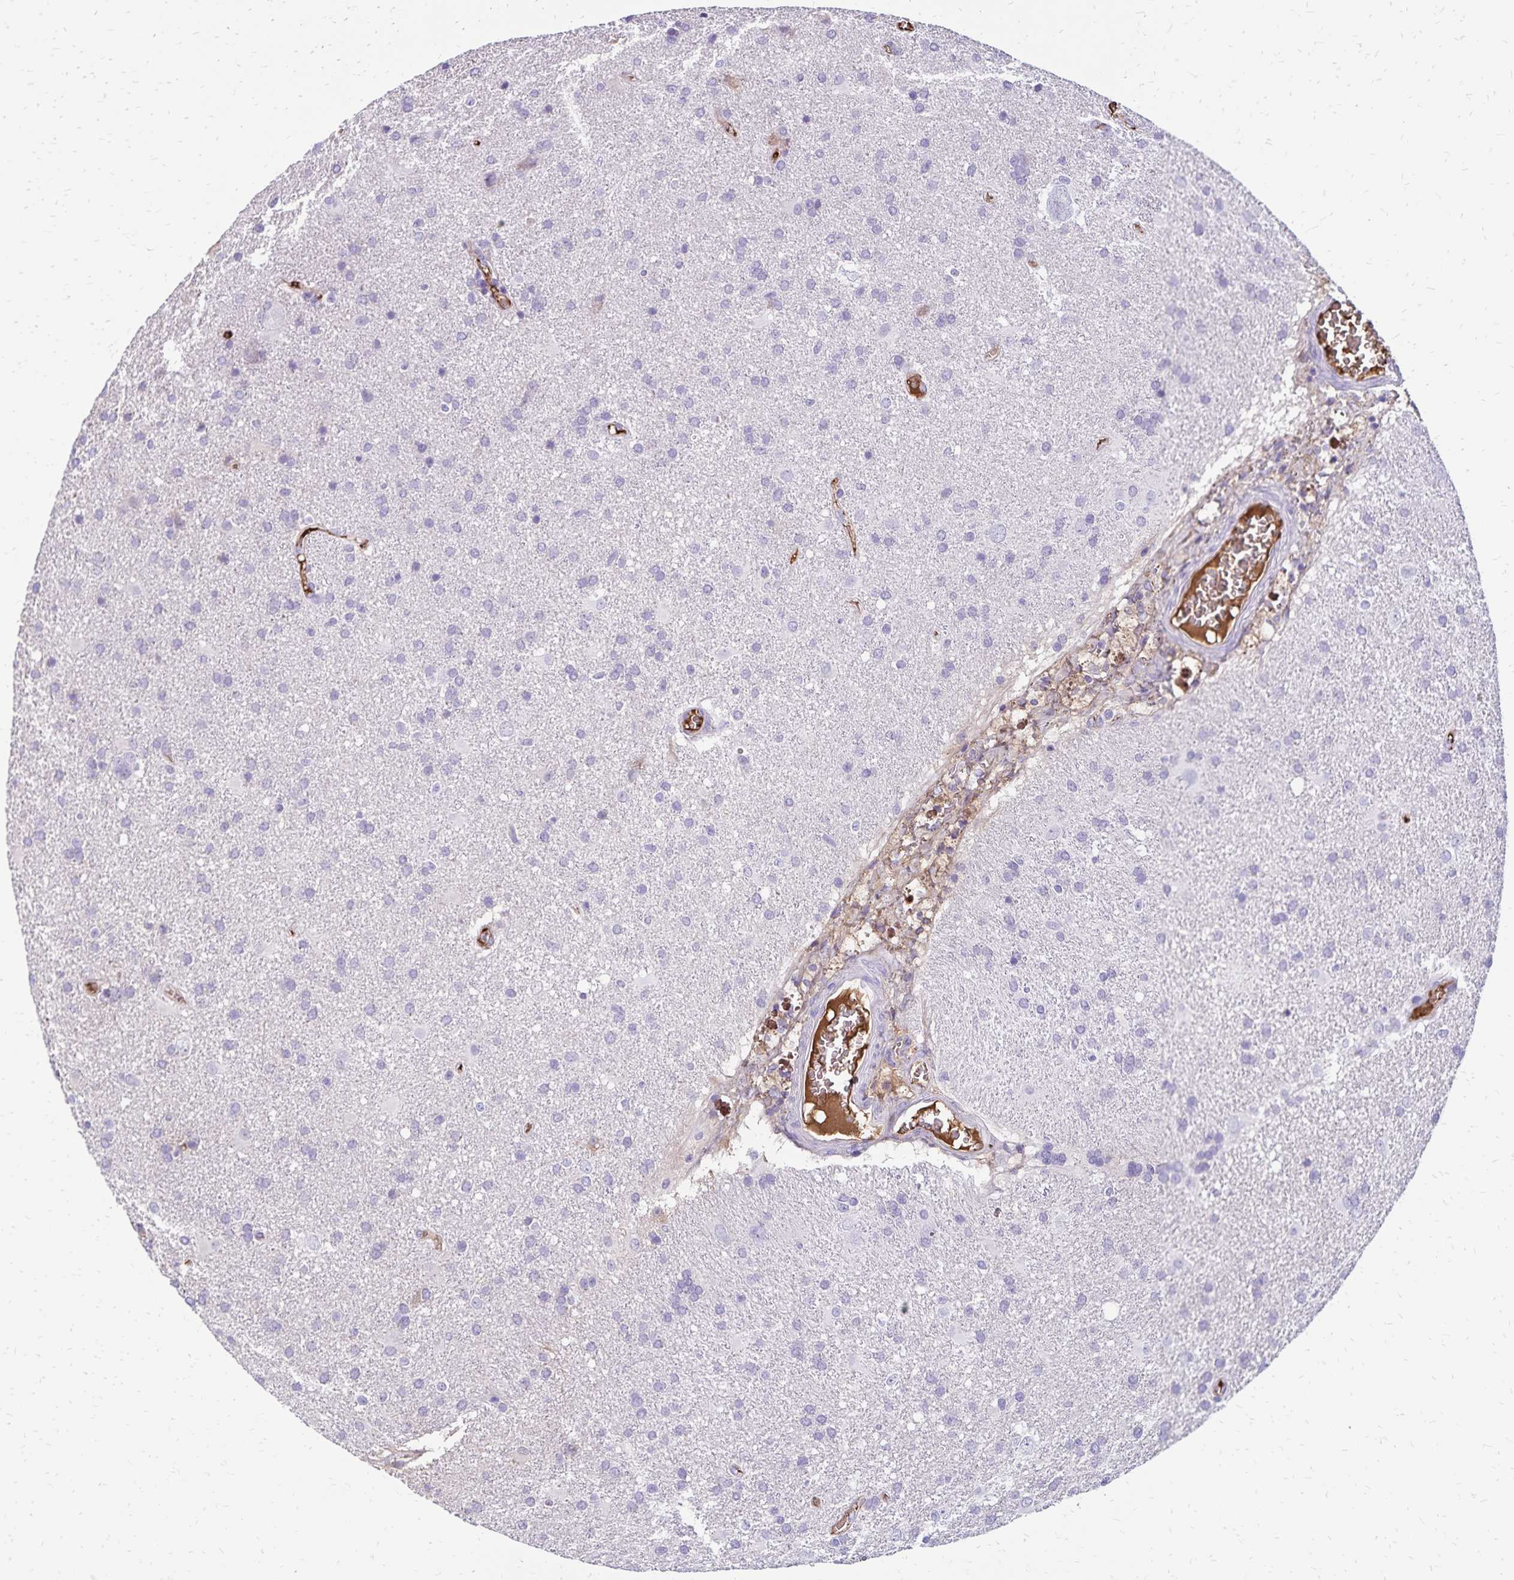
{"staining": {"intensity": "negative", "quantity": "none", "location": "none"}, "tissue": "glioma", "cell_type": "Tumor cells", "image_type": "cancer", "snomed": [{"axis": "morphology", "description": "Glioma, malignant, Low grade"}, {"axis": "topography", "description": "Brain"}], "caption": "The immunohistochemistry photomicrograph has no significant expression in tumor cells of malignant low-grade glioma tissue.", "gene": "CD27", "patient": {"sex": "male", "age": 66}}